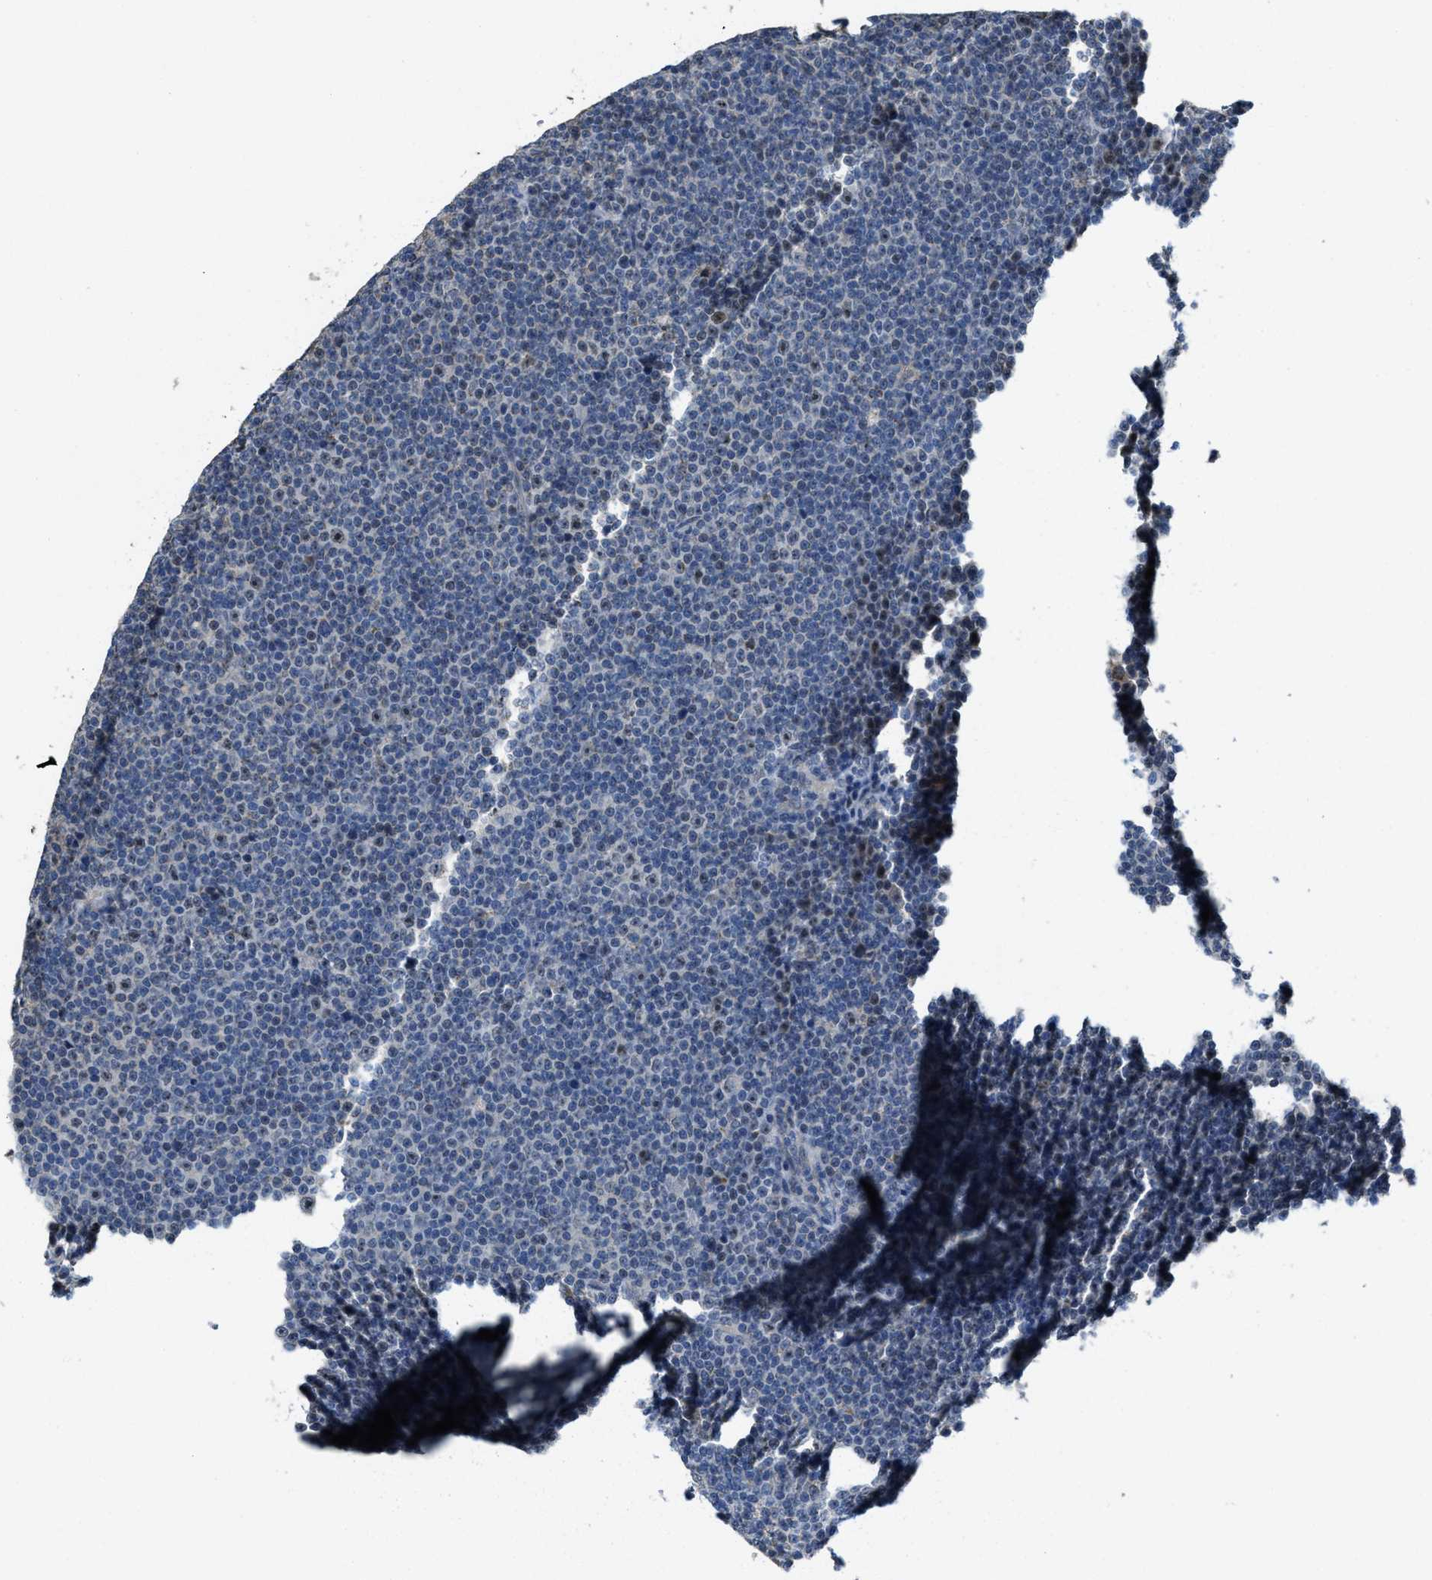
{"staining": {"intensity": "weak", "quantity": "25%-75%", "location": "nuclear"}, "tissue": "lymphoma", "cell_type": "Tumor cells", "image_type": "cancer", "snomed": [{"axis": "morphology", "description": "Malignant lymphoma, non-Hodgkin's type, Low grade"}, {"axis": "topography", "description": "Lymph node"}], "caption": "This micrograph demonstrates IHC staining of malignant lymphoma, non-Hodgkin's type (low-grade), with low weak nuclear expression in about 25%-75% of tumor cells.", "gene": "ZNF783", "patient": {"sex": "female", "age": 67}}